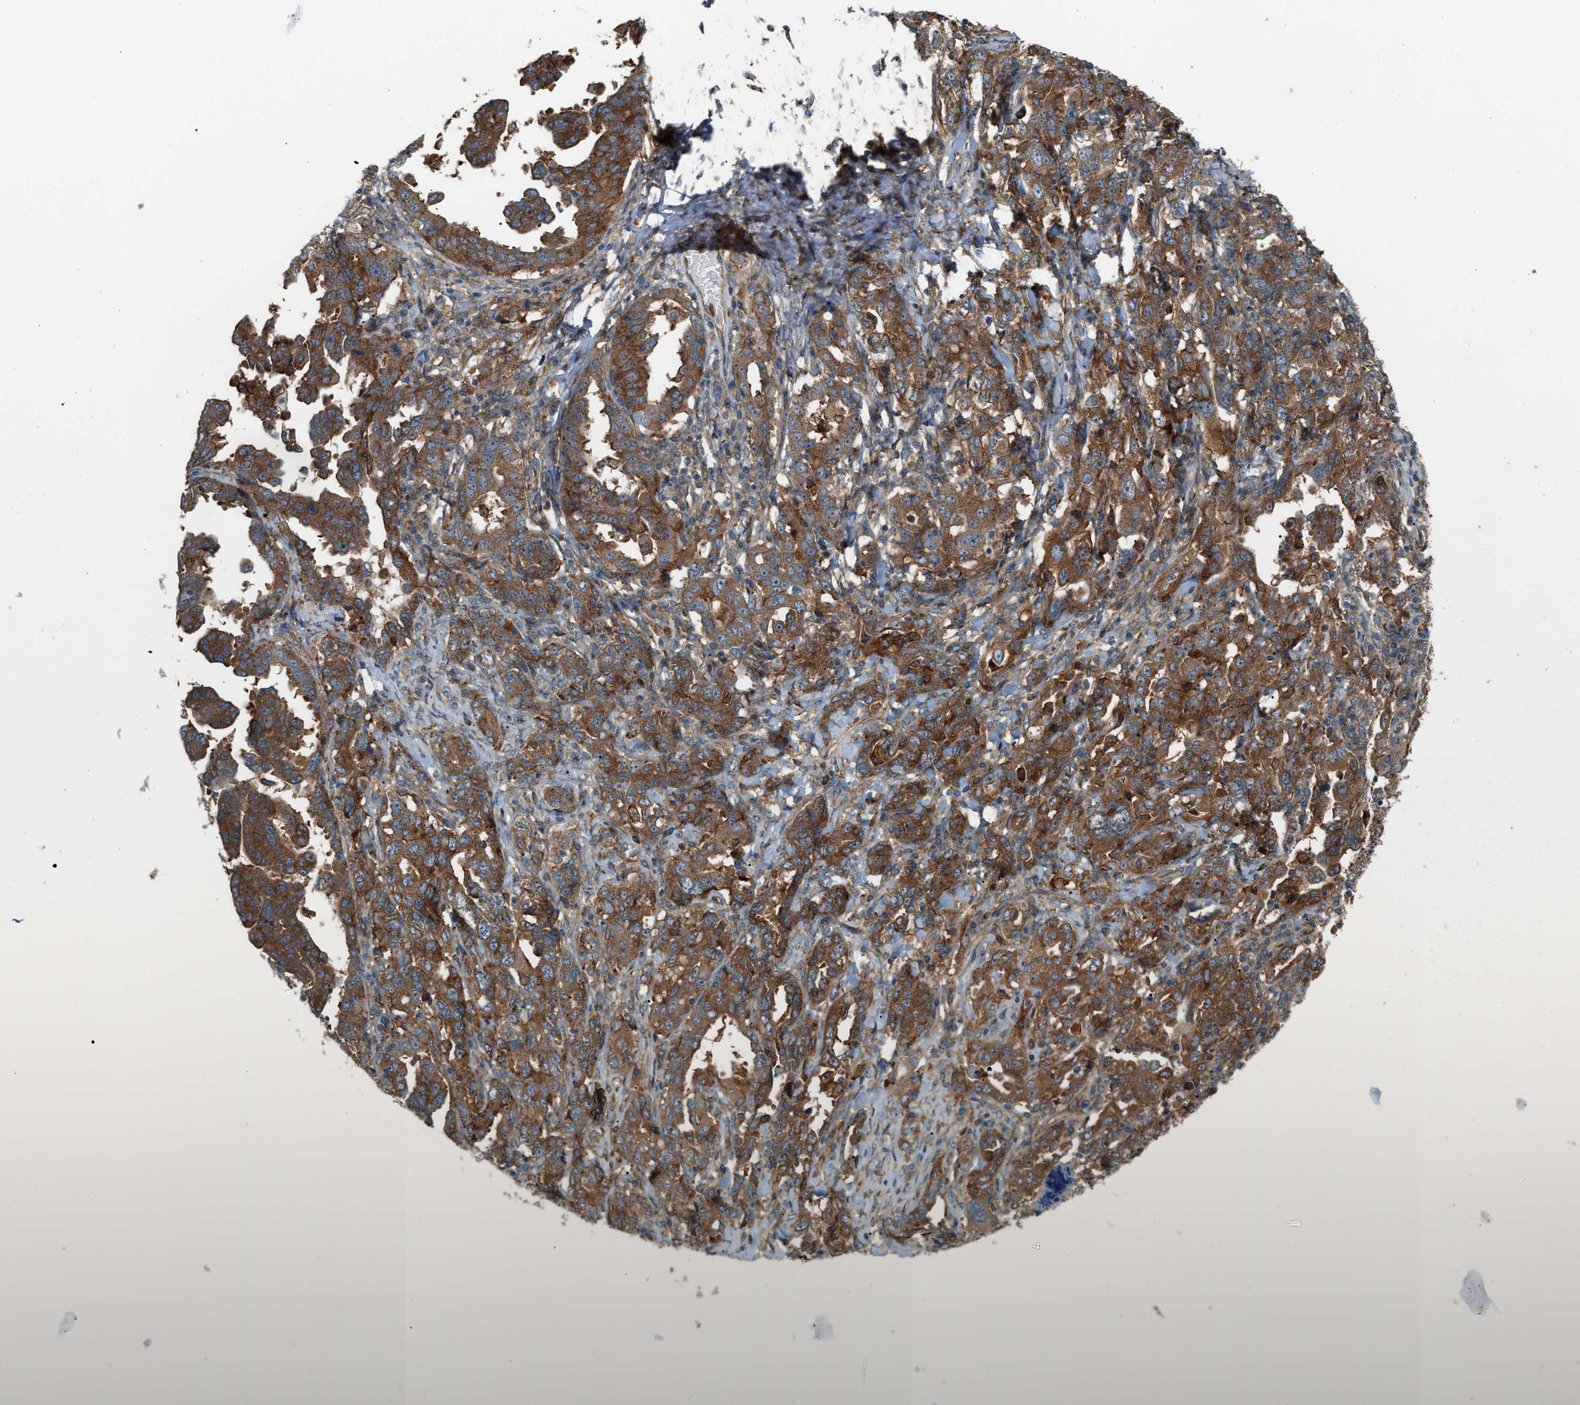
{"staining": {"intensity": "strong", "quantity": ">75%", "location": "cytoplasmic/membranous"}, "tissue": "ovarian cancer", "cell_type": "Tumor cells", "image_type": "cancer", "snomed": [{"axis": "morphology", "description": "Carcinoma, endometroid"}, {"axis": "topography", "description": "Ovary"}], "caption": "DAB immunohistochemical staining of human ovarian cancer demonstrates strong cytoplasmic/membranous protein positivity in about >75% of tumor cells. Ihc stains the protein of interest in brown and the nuclei are stained blue.", "gene": "PICALM", "patient": {"sex": "female", "age": 62}}